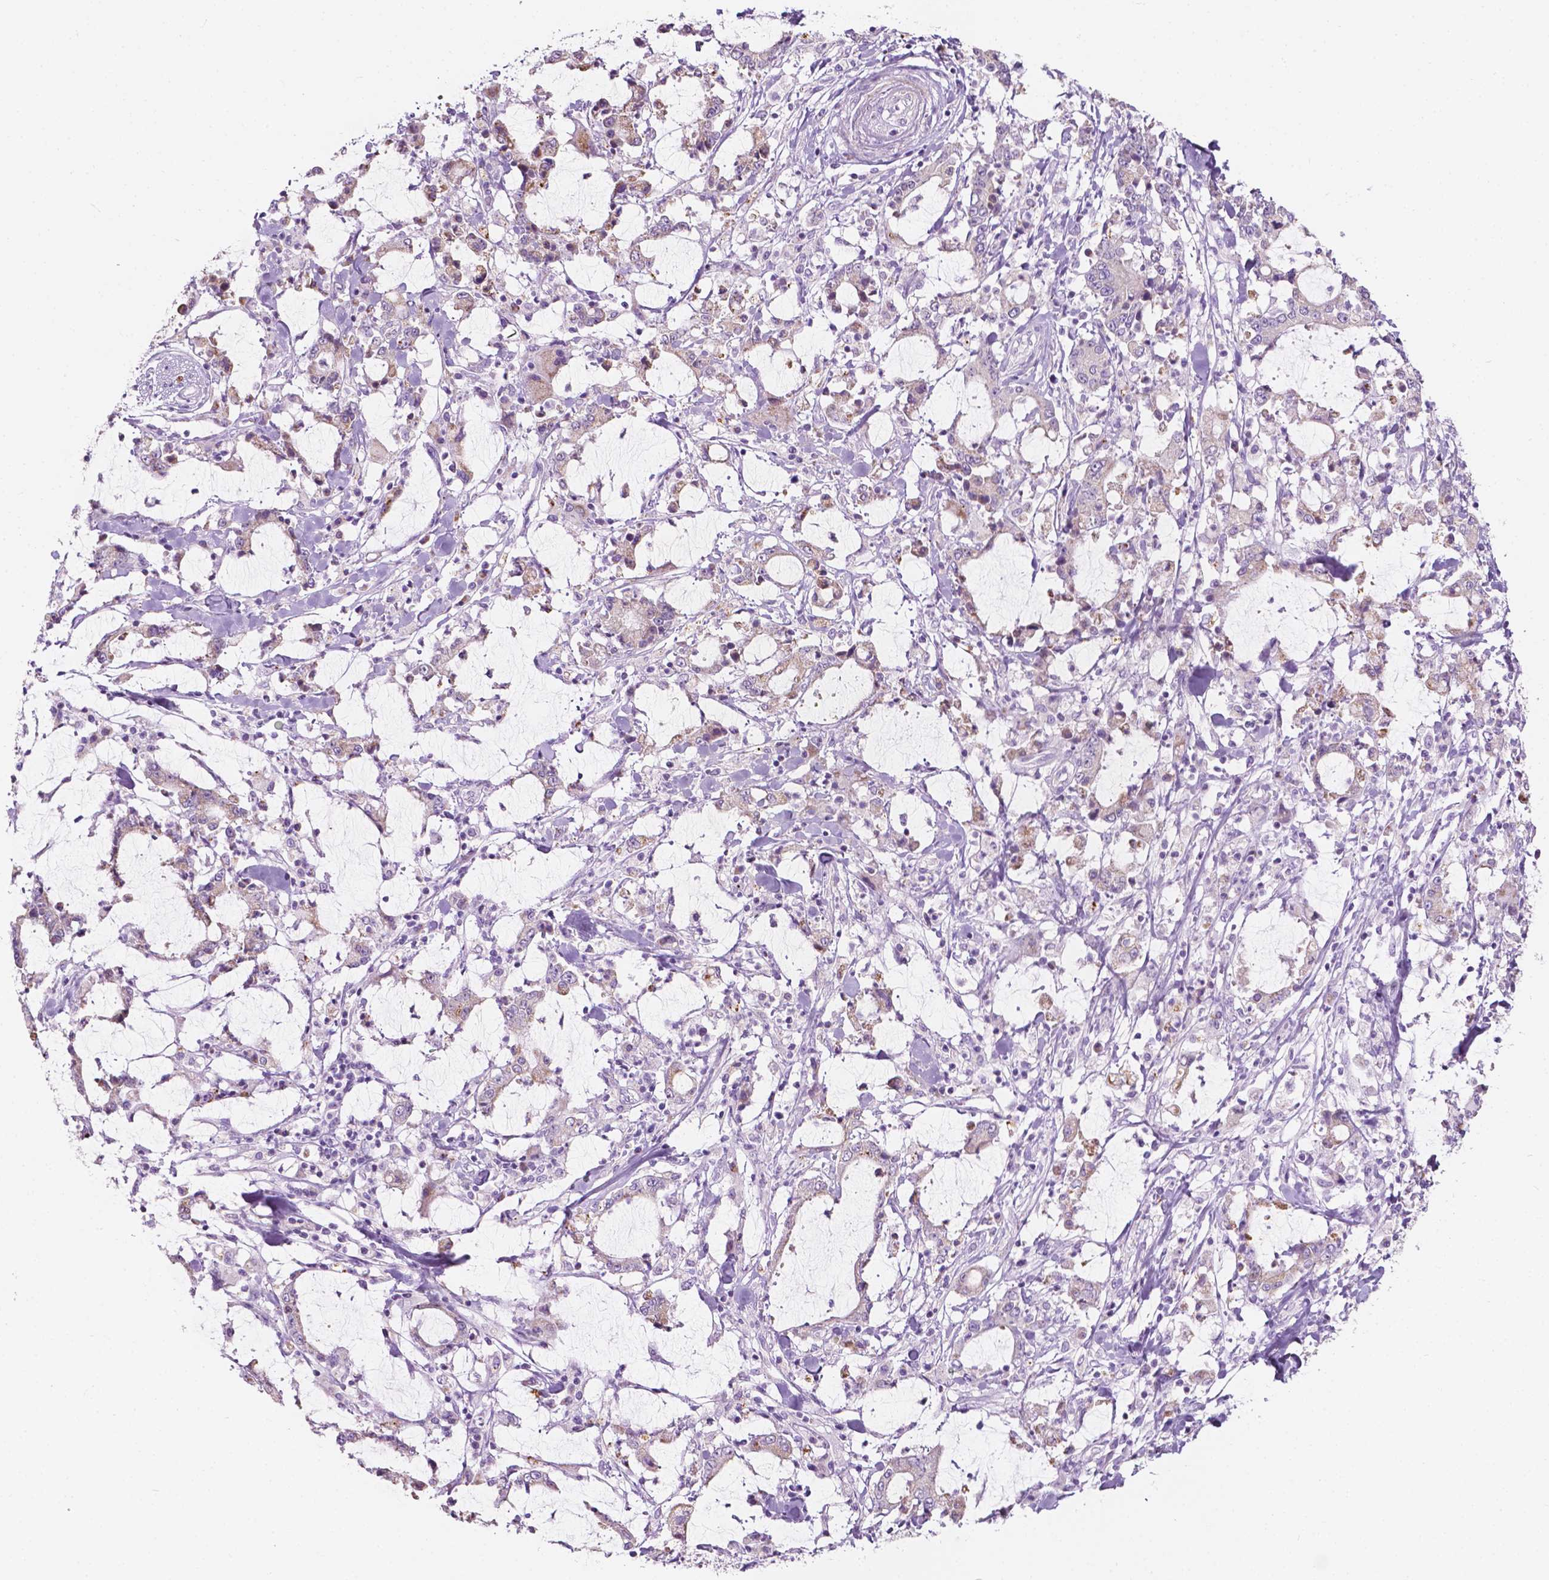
{"staining": {"intensity": "weak", "quantity": "<25%", "location": "cytoplasmic/membranous"}, "tissue": "stomach cancer", "cell_type": "Tumor cells", "image_type": "cancer", "snomed": [{"axis": "morphology", "description": "Adenocarcinoma, NOS"}, {"axis": "topography", "description": "Stomach, upper"}], "caption": "A high-resolution micrograph shows IHC staining of stomach cancer, which demonstrates no significant positivity in tumor cells.", "gene": "NOS1AP", "patient": {"sex": "male", "age": 68}}